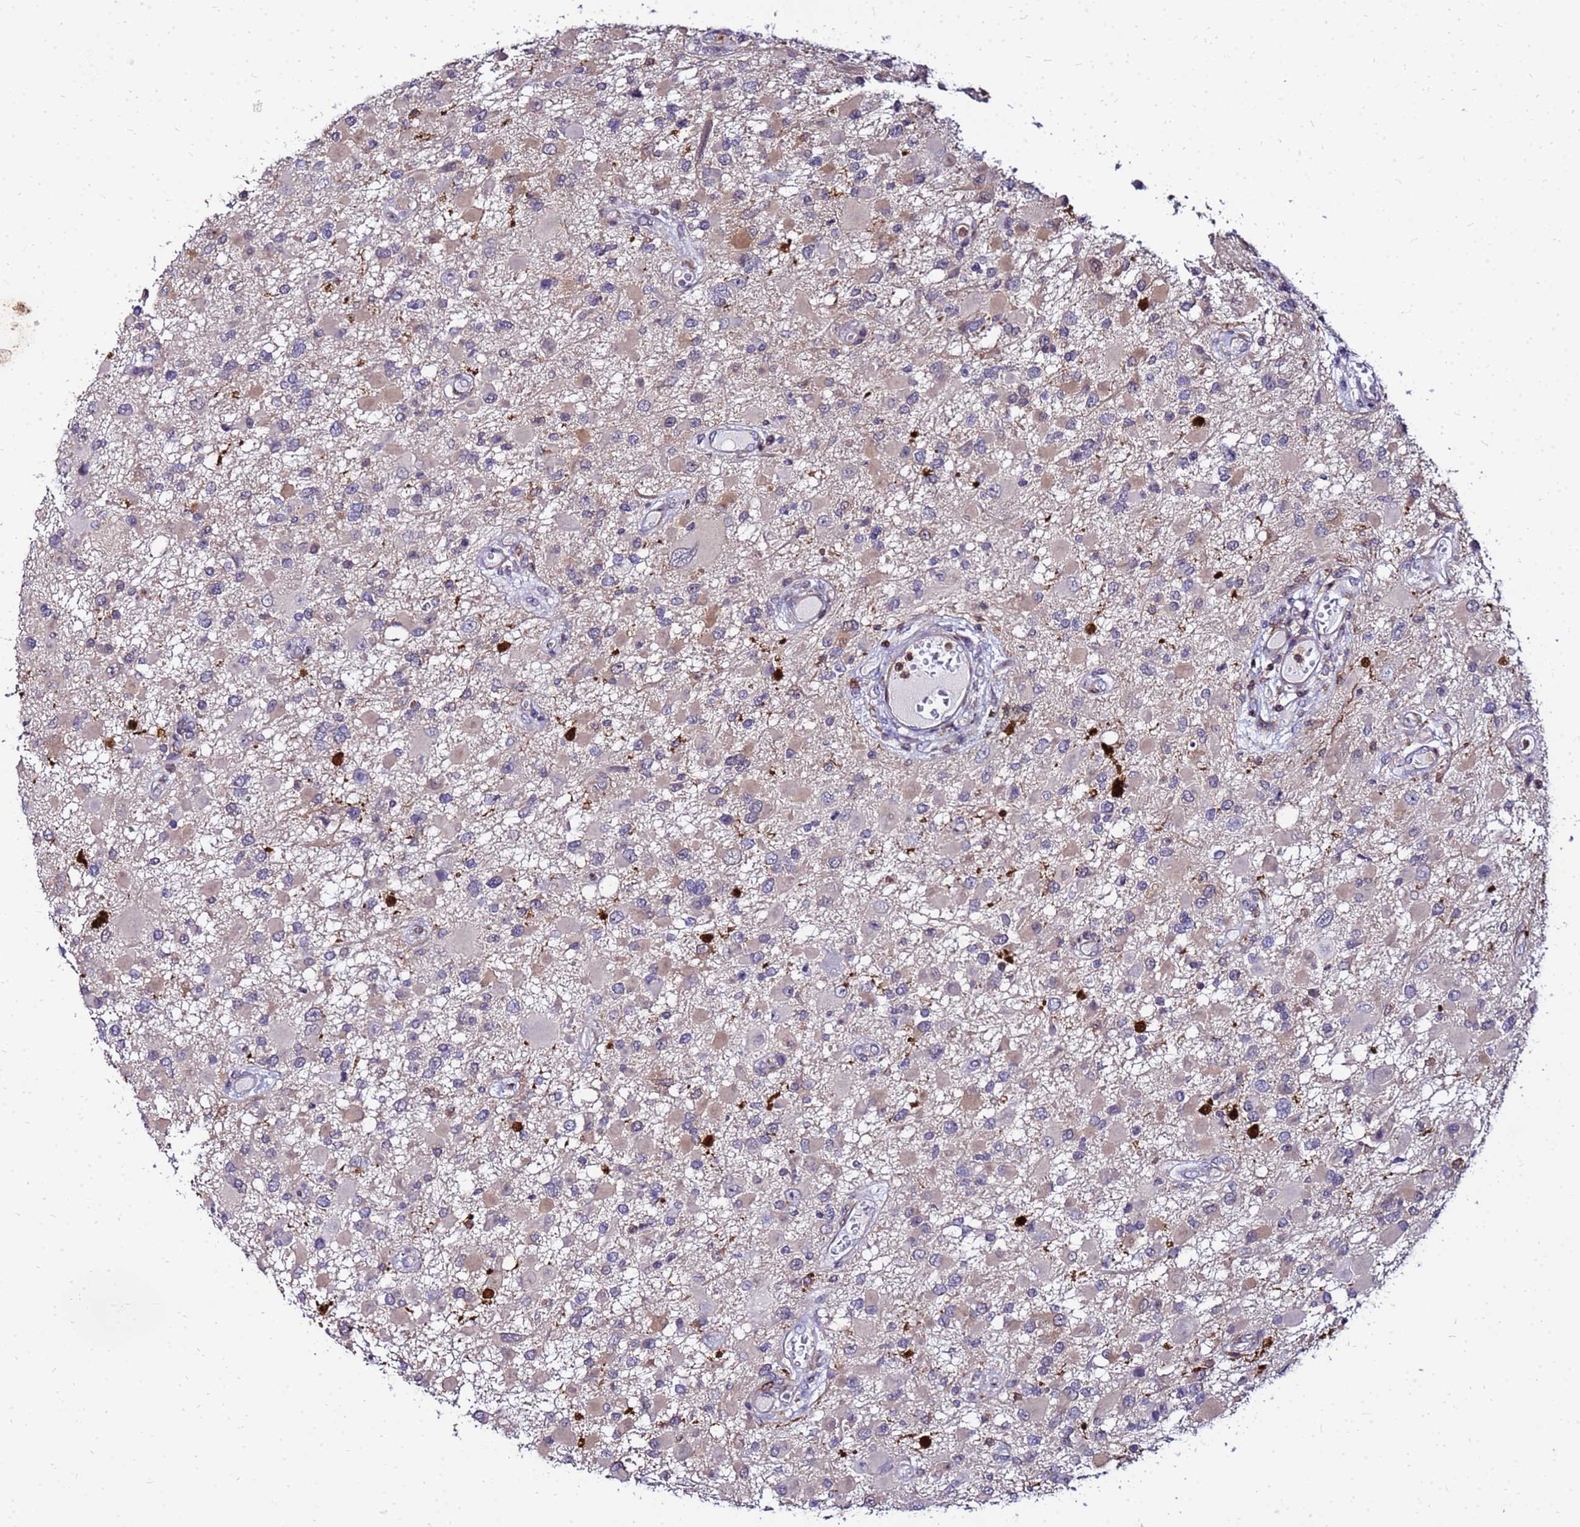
{"staining": {"intensity": "weak", "quantity": "<25%", "location": "cytoplasmic/membranous"}, "tissue": "glioma", "cell_type": "Tumor cells", "image_type": "cancer", "snomed": [{"axis": "morphology", "description": "Glioma, malignant, High grade"}, {"axis": "topography", "description": "Brain"}], "caption": "DAB immunohistochemical staining of human high-grade glioma (malignant) demonstrates no significant positivity in tumor cells.", "gene": "DBNDD2", "patient": {"sex": "male", "age": 53}}